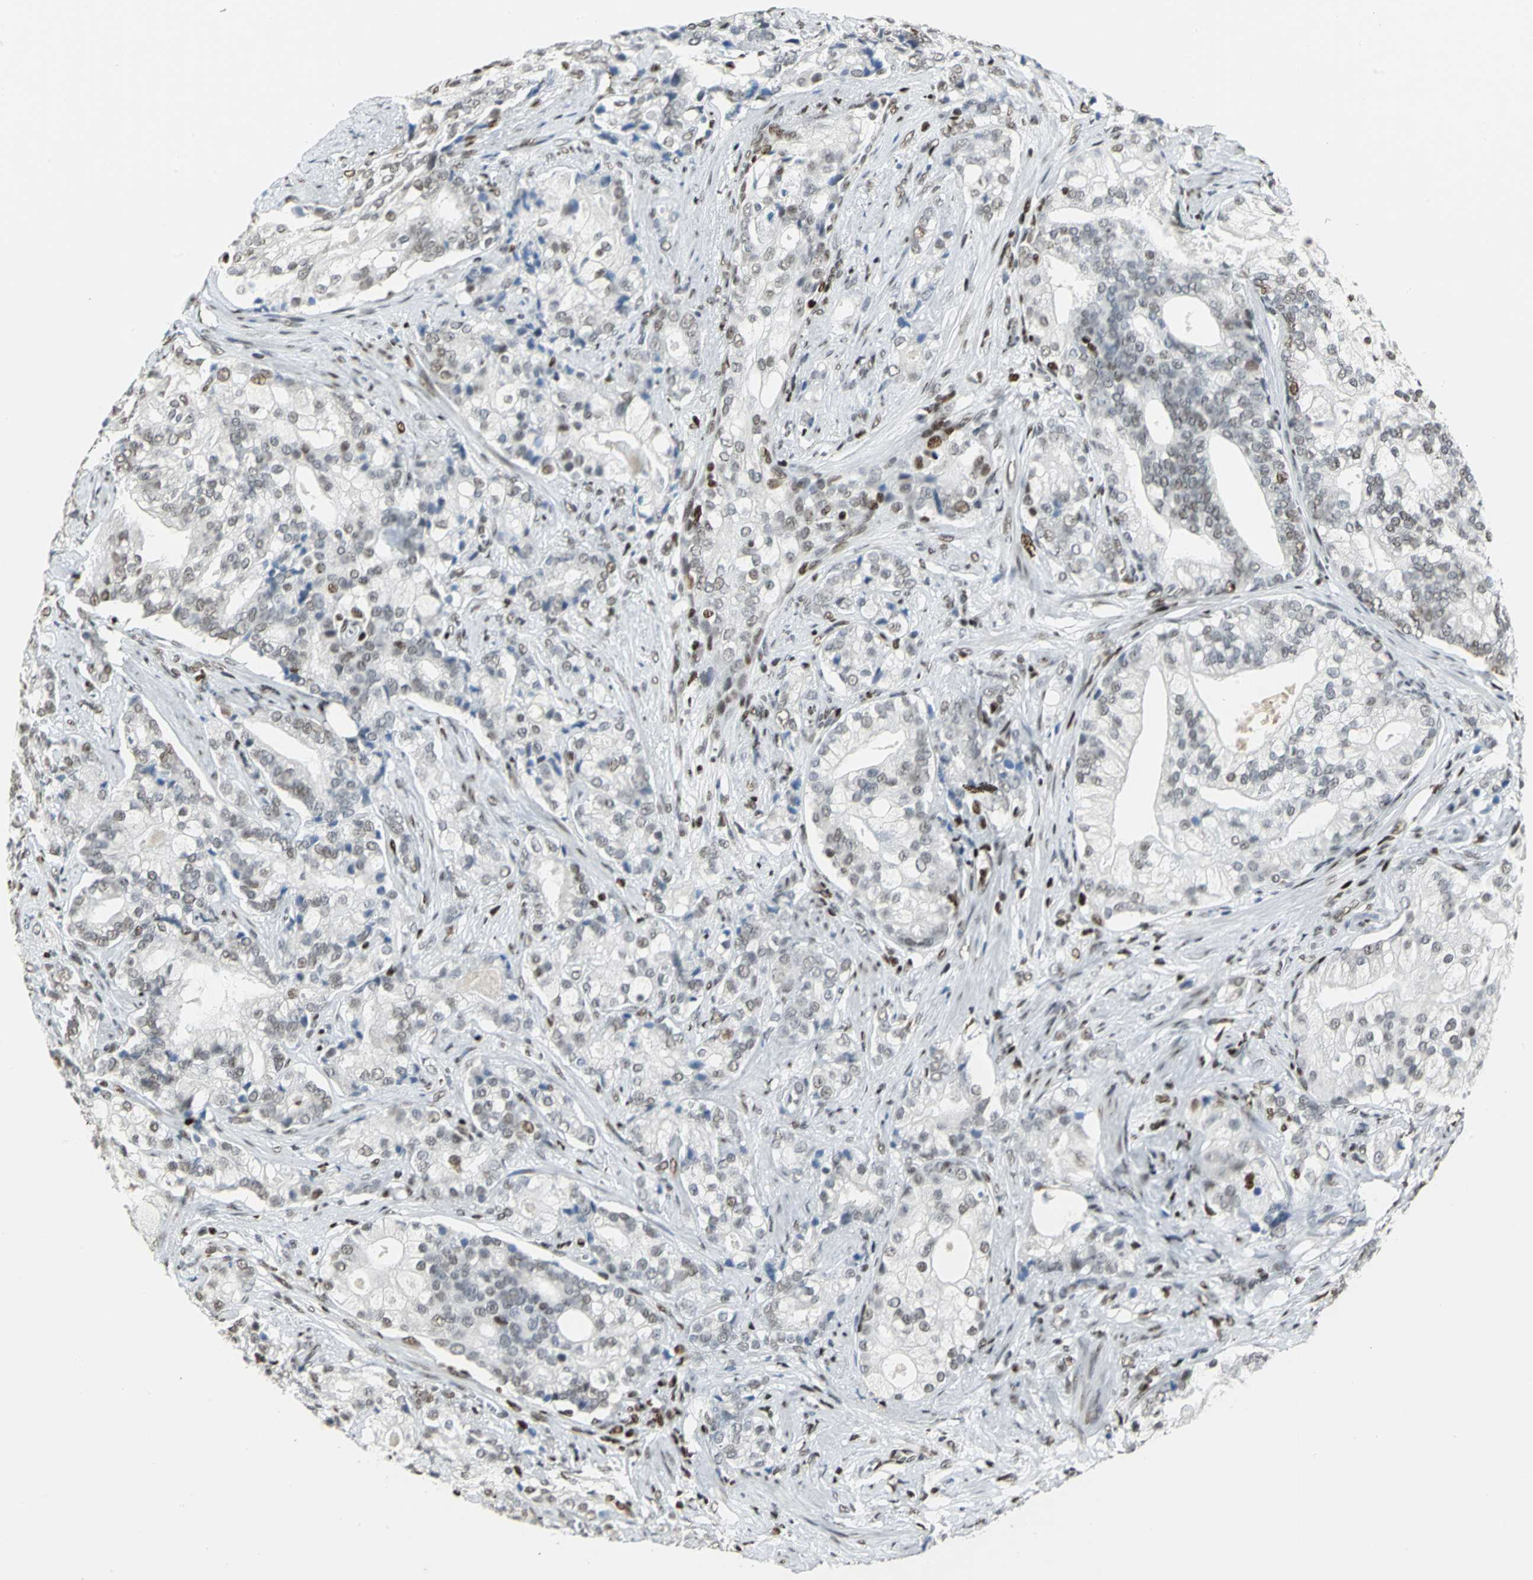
{"staining": {"intensity": "weak", "quantity": ">75%", "location": "nuclear"}, "tissue": "prostate cancer", "cell_type": "Tumor cells", "image_type": "cancer", "snomed": [{"axis": "morphology", "description": "Adenocarcinoma, Low grade"}, {"axis": "topography", "description": "Prostate"}], "caption": "Protein expression analysis of human prostate cancer reveals weak nuclear positivity in about >75% of tumor cells.", "gene": "HNRNPD", "patient": {"sex": "male", "age": 58}}